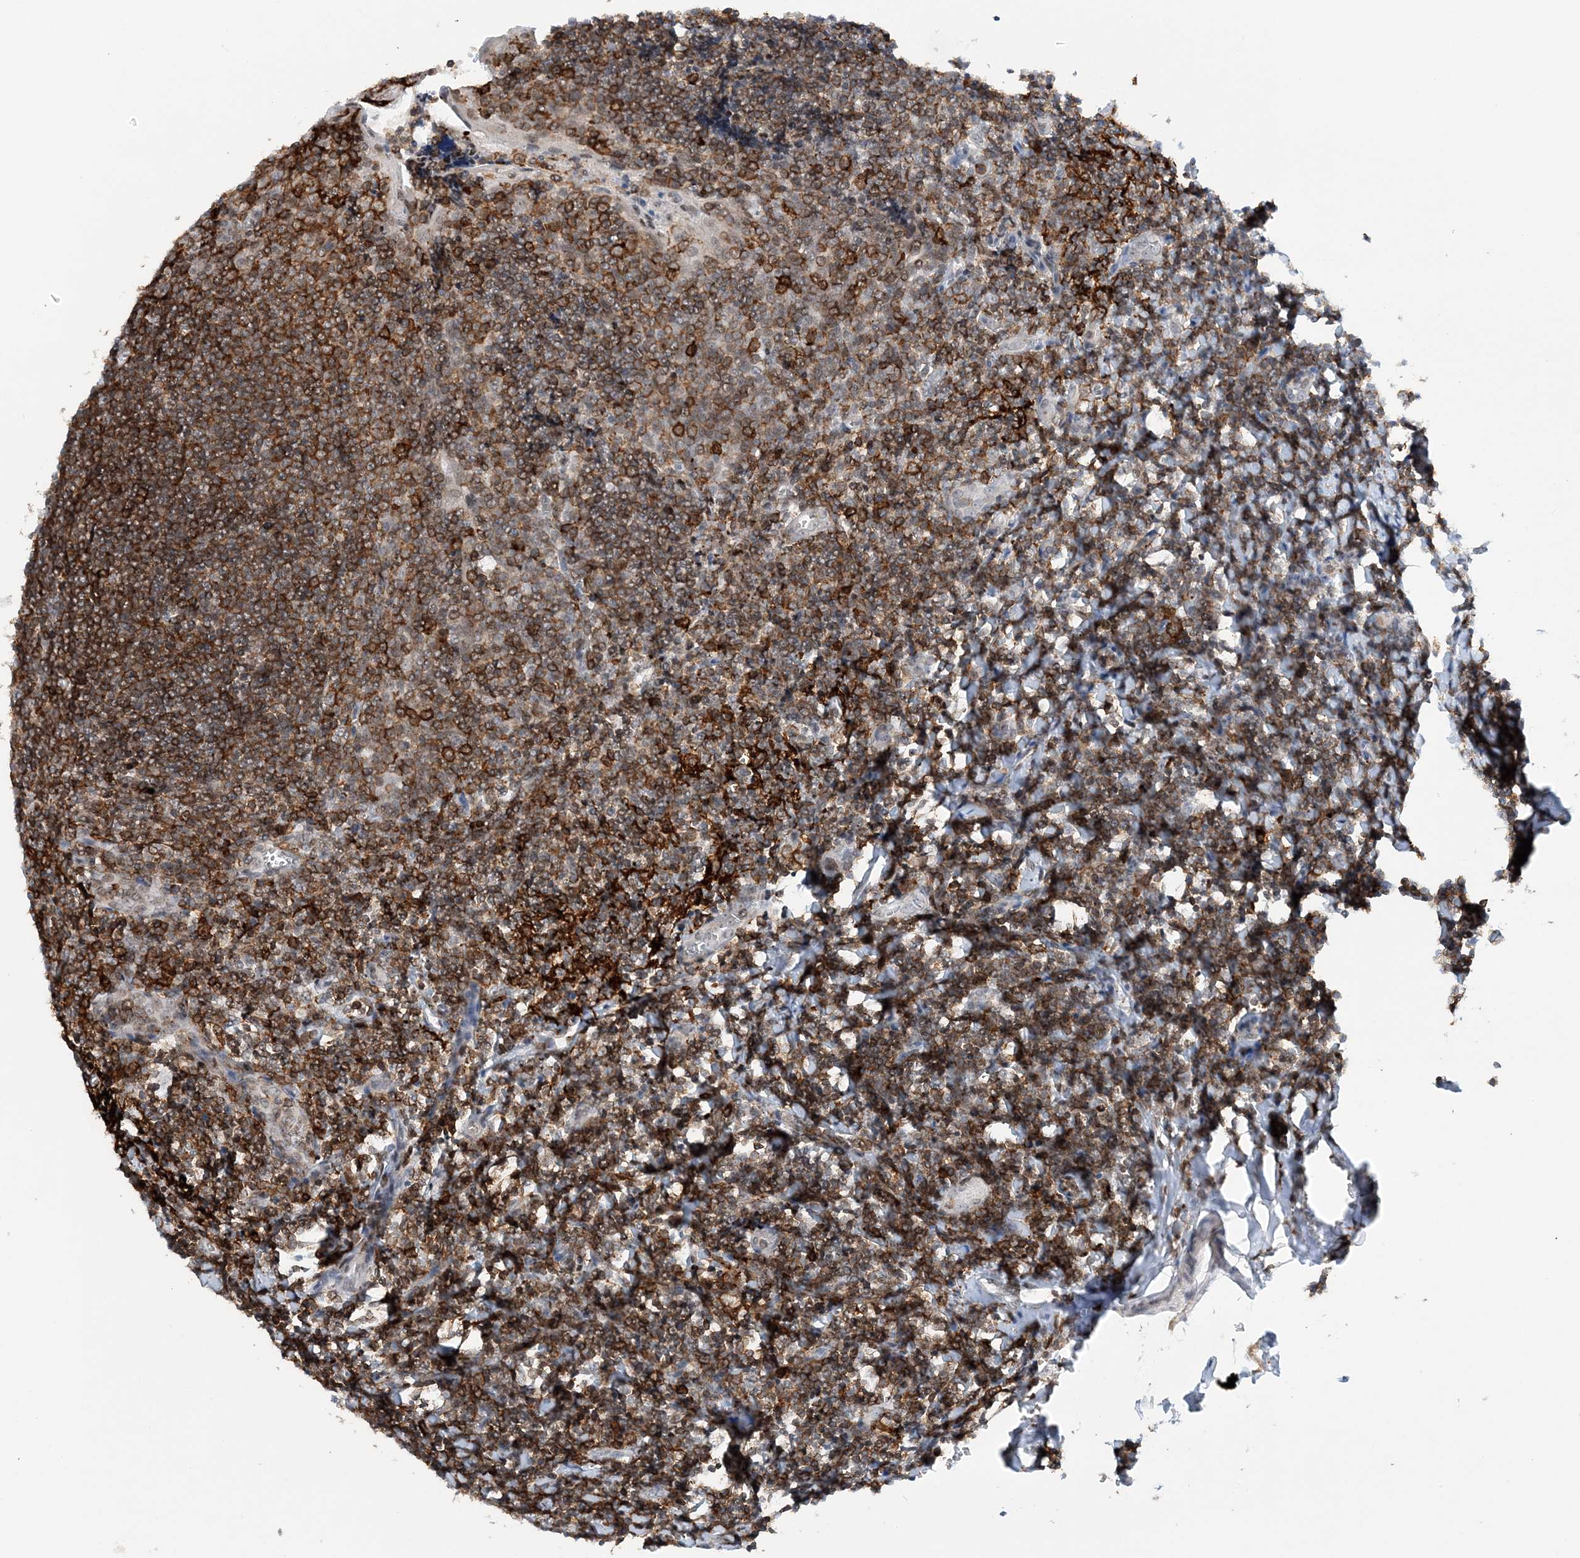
{"staining": {"intensity": "moderate", "quantity": "<25%", "location": "cytoplasmic/membranous"}, "tissue": "tonsil", "cell_type": "Germinal center cells", "image_type": "normal", "snomed": [{"axis": "morphology", "description": "Normal tissue, NOS"}, {"axis": "topography", "description": "Tonsil"}], "caption": "Unremarkable tonsil exhibits moderate cytoplasmic/membranous expression in about <25% of germinal center cells (Stains: DAB (3,3'-diaminobenzidine) in brown, nuclei in blue, Microscopy: brightfield microscopy at high magnification)..", "gene": "PRMT9", "patient": {"sex": "male", "age": 27}}